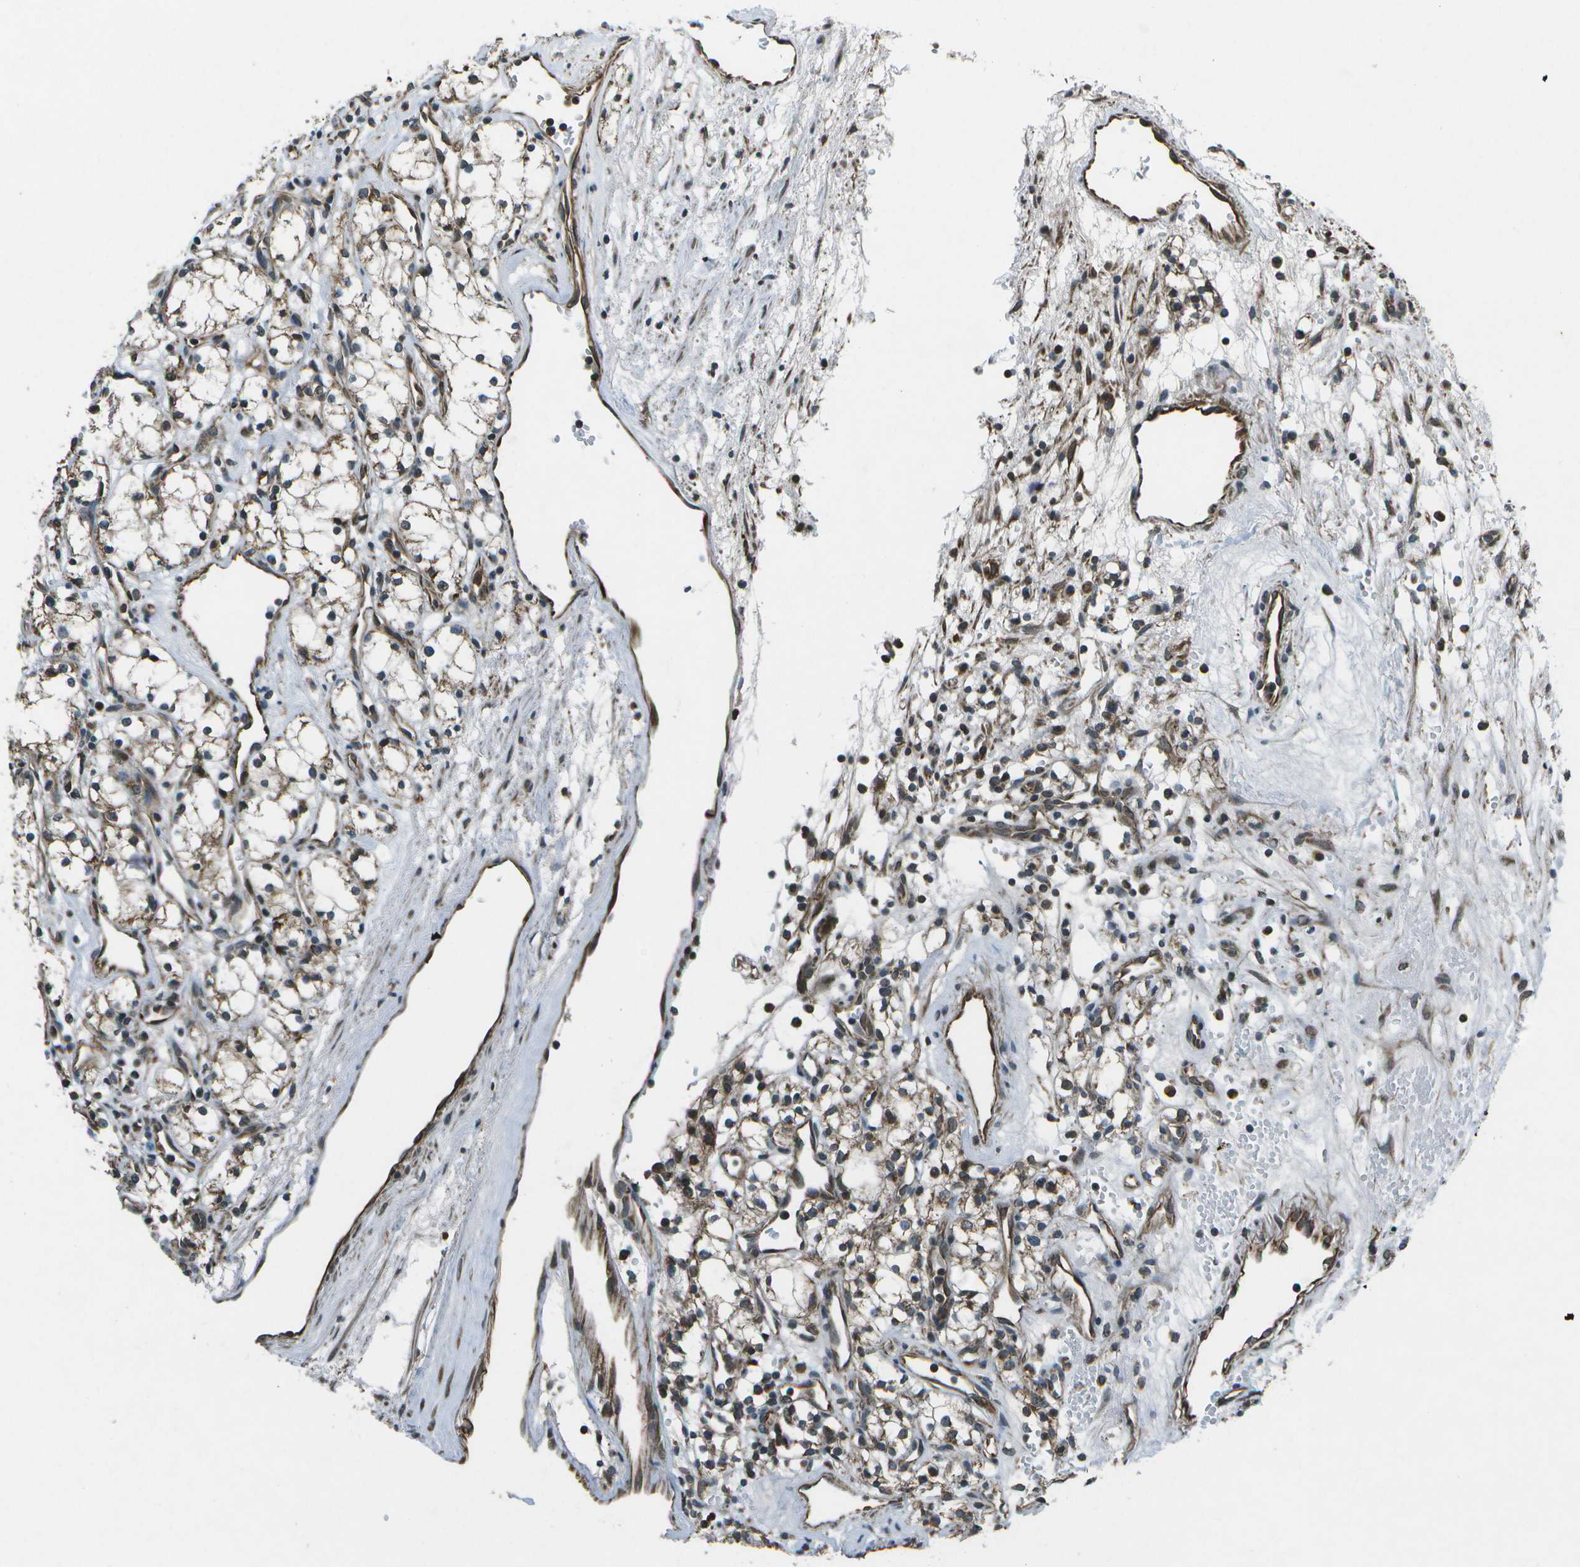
{"staining": {"intensity": "moderate", "quantity": ">75%", "location": "cytoplasmic/membranous"}, "tissue": "renal cancer", "cell_type": "Tumor cells", "image_type": "cancer", "snomed": [{"axis": "morphology", "description": "Adenocarcinoma, NOS"}, {"axis": "topography", "description": "Kidney"}], "caption": "Approximately >75% of tumor cells in human renal cancer display moderate cytoplasmic/membranous protein expression as visualized by brown immunohistochemical staining.", "gene": "EIF2AK1", "patient": {"sex": "male", "age": 59}}